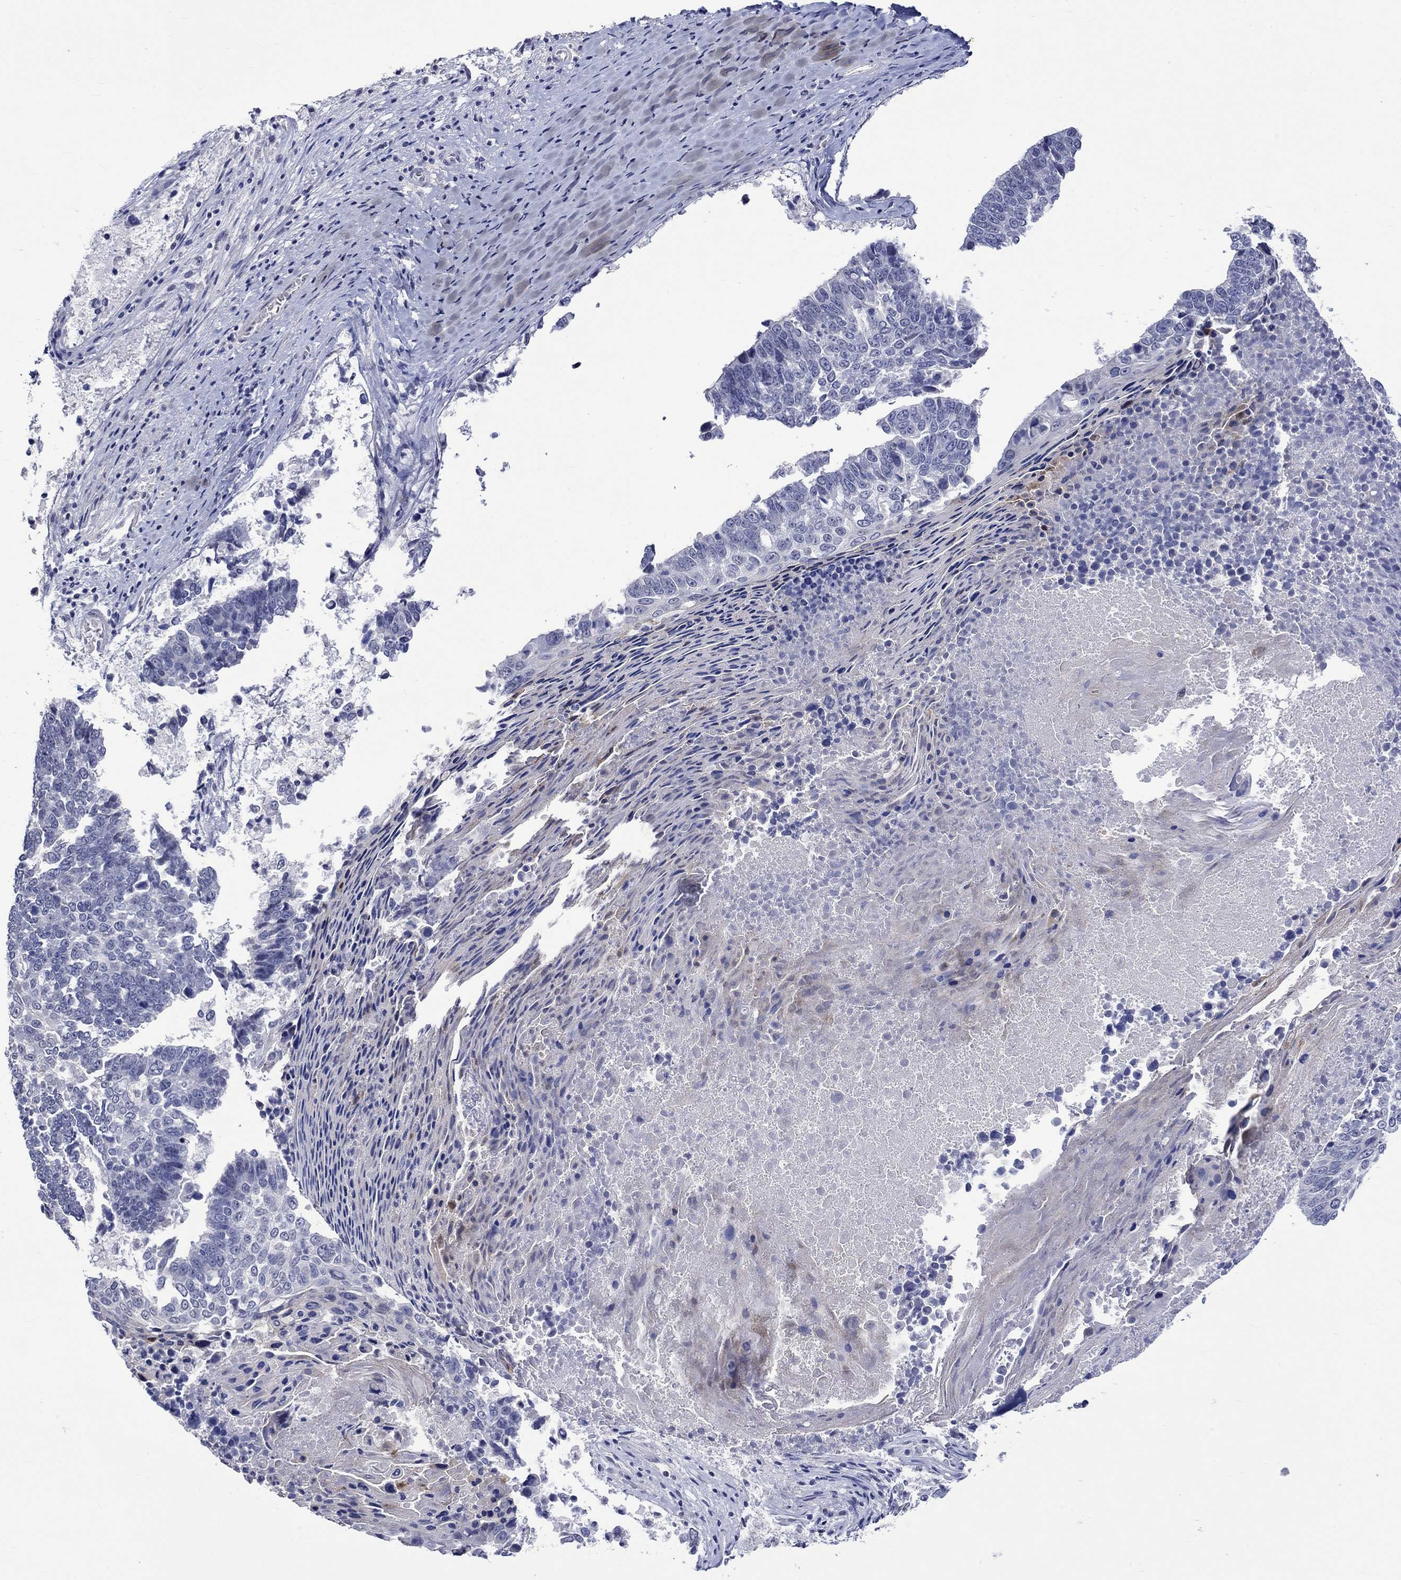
{"staining": {"intensity": "negative", "quantity": "none", "location": "none"}, "tissue": "lung cancer", "cell_type": "Tumor cells", "image_type": "cancer", "snomed": [{"axis": "morphology", "description": "Squamous cell carcinoma, NOS"}, {"axis": "topography", "description": "Lung"}], "caption": "This is a micrograph of immunohistochemistry (IHC) staining of lung cancer (squamous cell carcinoma), which shows no positivity in tumor cells.", "gene": "CRYAB", "patient": {"sex": "male", "age": 73}}